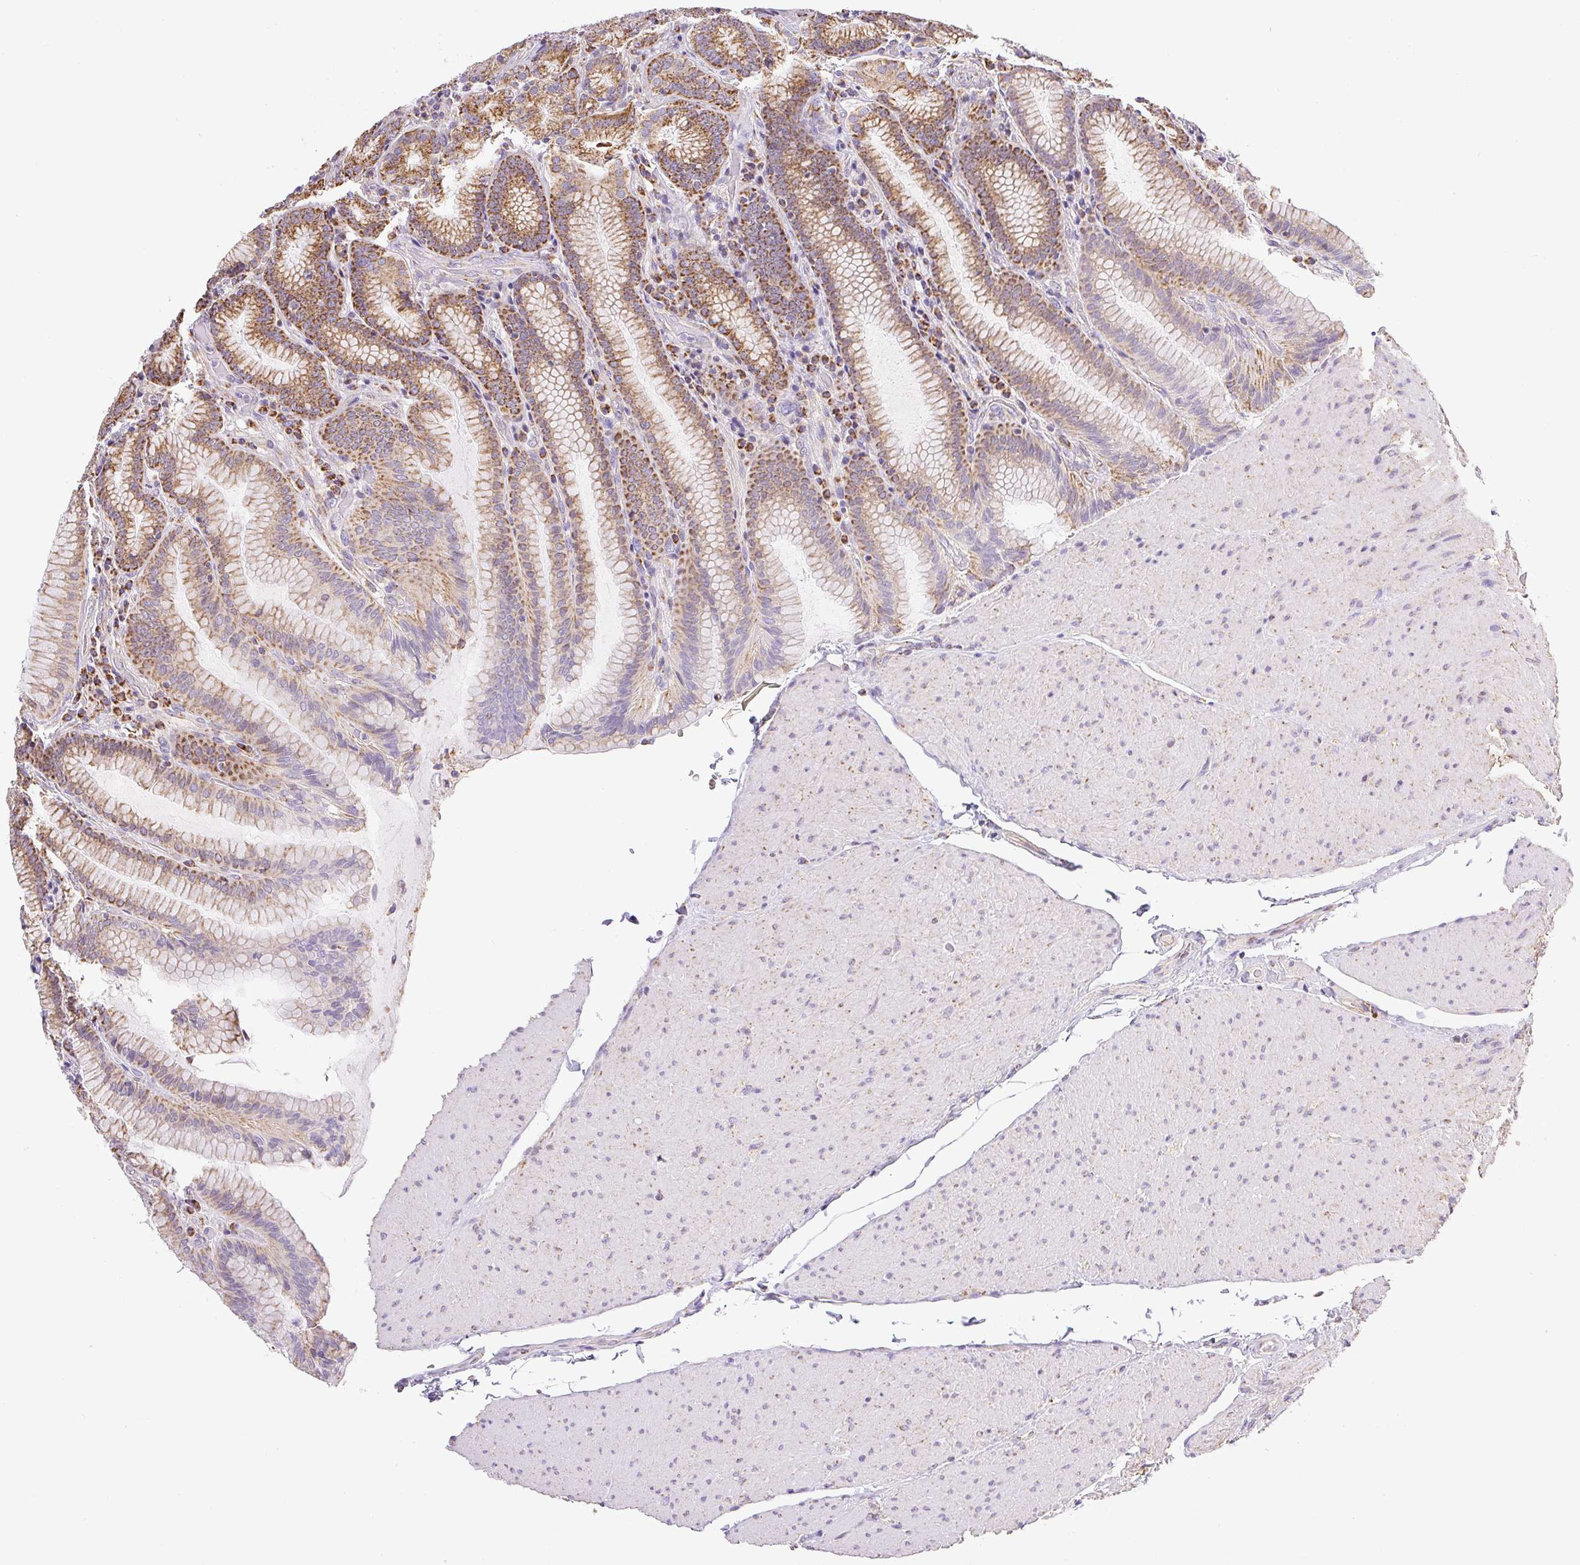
{"staining": {"intensity": "strong", "quantity": "25%-75%", "location": "cytoplasmic/membranous"}, "tissue": "stomach", "cell_type": "Glandular cells", "image_type": "normal", "snomed": [{"axis": "morphology", "description": "Normal tissue, NOS"}, {"axis": "topography", "description": "Stomach, upper"}, {"axis": "topography", "description": "Stomach, lower"}], "caption": "Protein analysis of normal stomach displays strong cytoplasmic/membranous staining in about 25%-75% of glandular cells. The staining was performed using DAB to visualize the protein expression in brown, while the nuclei were stained in blue with hematoxylin (Magnification: 20x).", "gene": "DAAM2", "patient": {"sex": "female", "age": 76}}